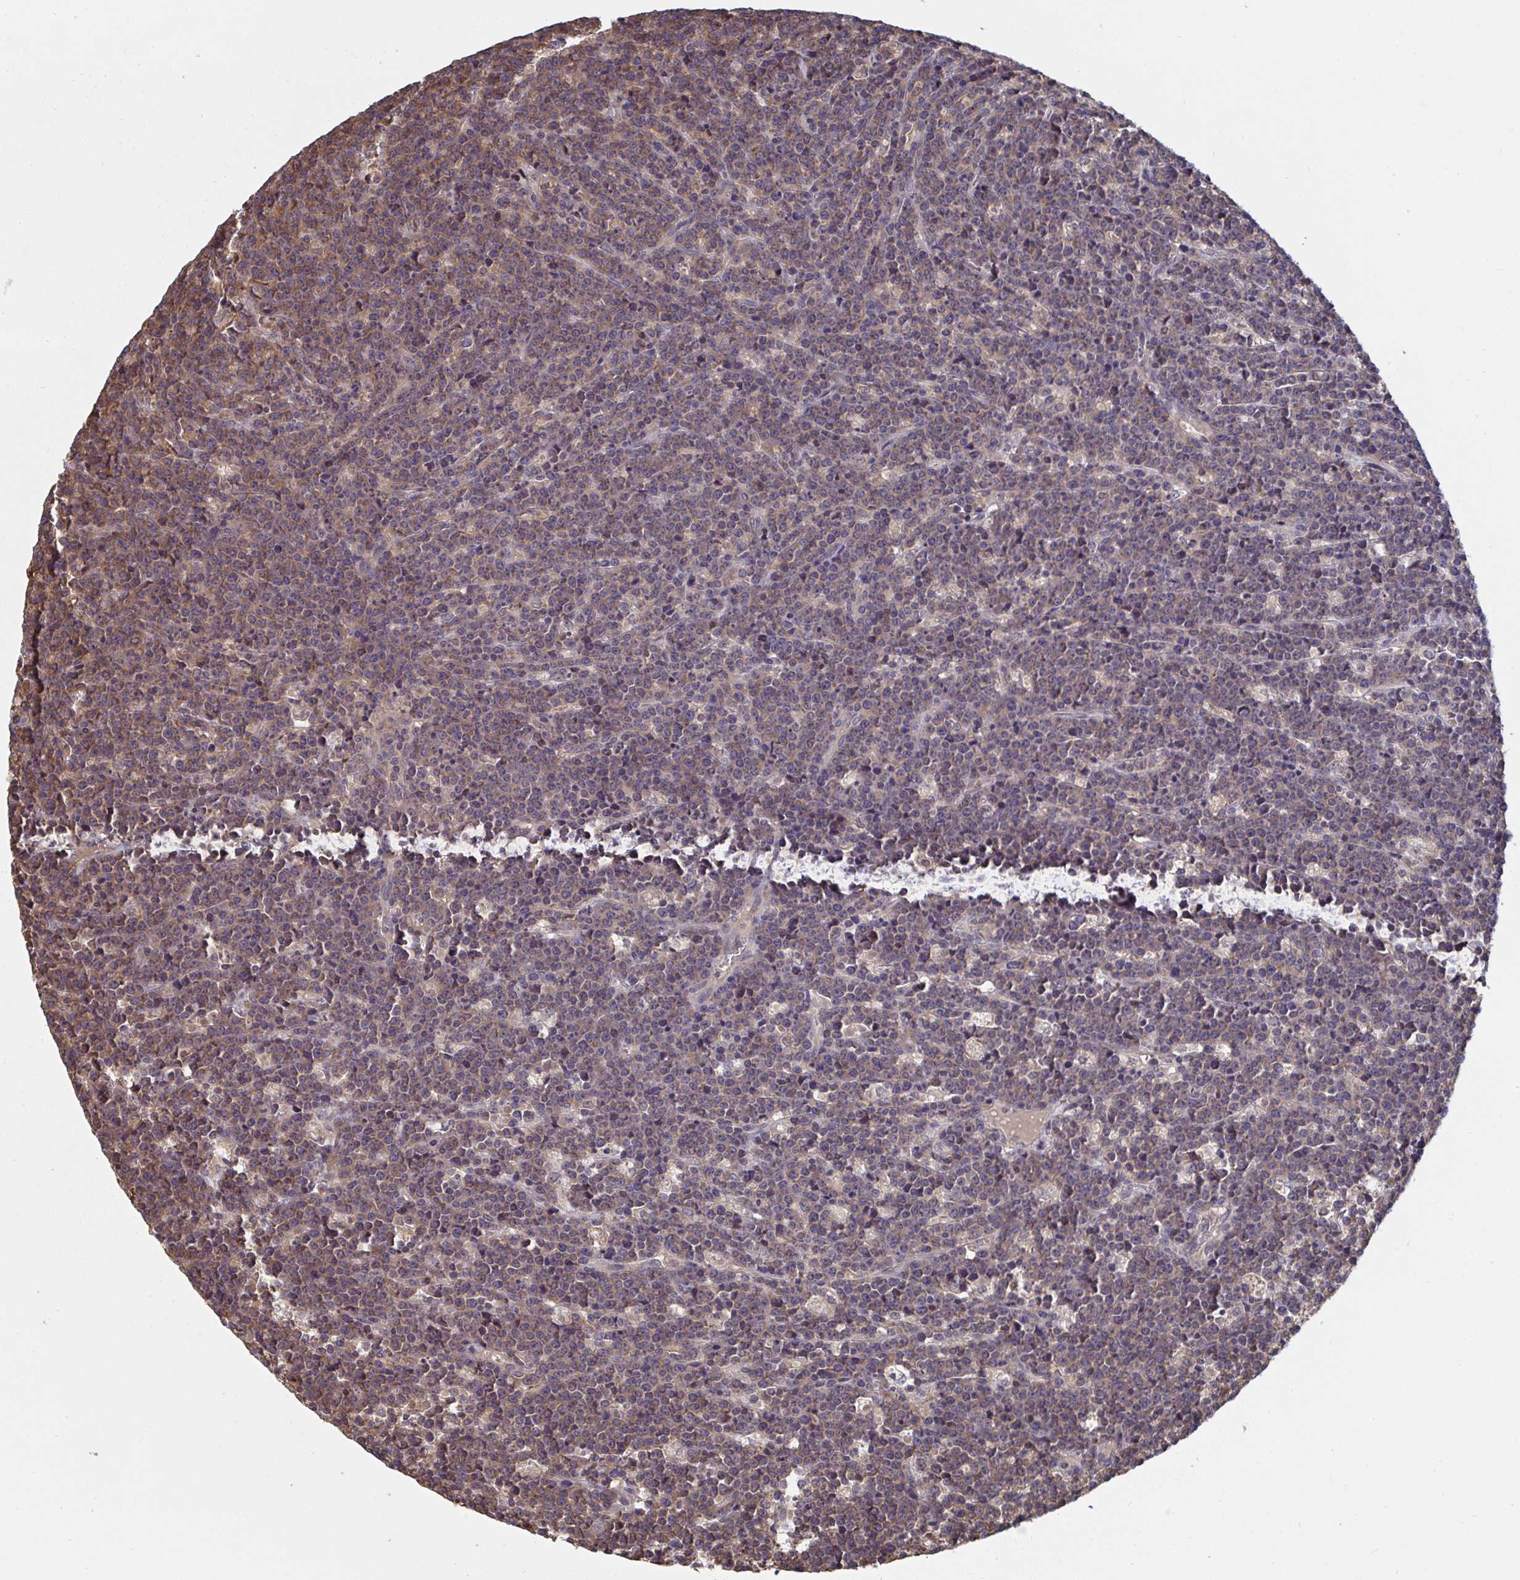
{"staining": {"intensity": "weak", "quantity": ">75%", "location": "cytoplasmic/membranous"}, "tissue": "lymphoma", "cell_type": "Tumor cells", "image_type": "cancer", "snomed": [{"axis": "morphology", "description": "Malignant lymphoma, non-Hodgkin's type, High grade"}, {"axis": "topography", "description": "Ovary"}], "caption": "Immunohistochemistry (IHC) image of malignant lymphoma, non-Hodgkin's type (high-grade) stained for a protein (brown), which demonstrates low levels of weak cytoplasmic/membranous expression in about >75% of tumor cells.", "gene": "TTC9C", "patient": {"sex": "female", "age": 56}}